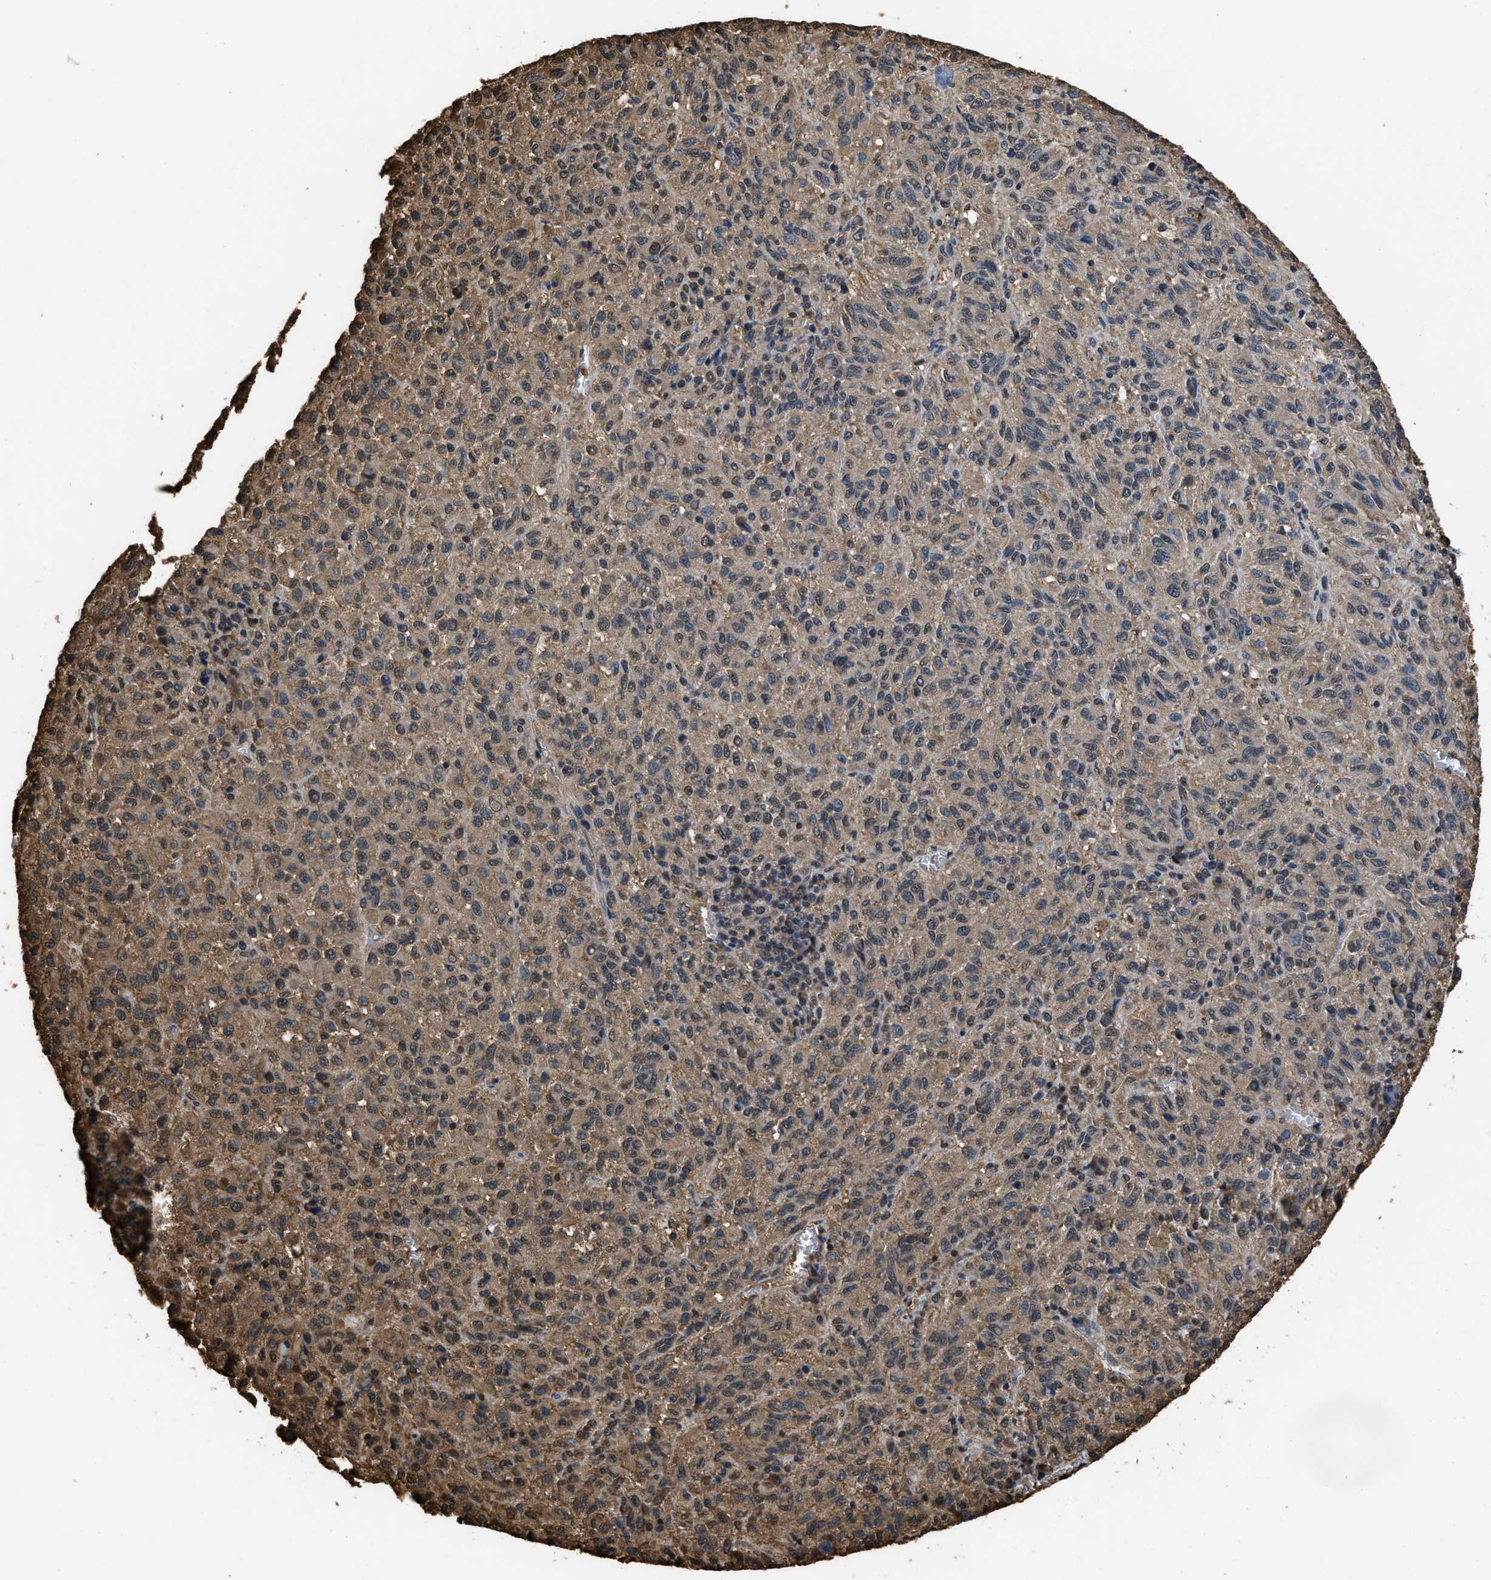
{"staining": {"intensity": "moderate", "quantity": "25%-75%", "location": "cytoplasmic/membranous"}, "tissue": "melanoma", "cell_type": "Tumor cells", "image_type": "cancer", "snomed": [{"axis": "morphology", "description": "Malignant melanoma, Metastatic site"}, {"axis": "topography", "description": "Lung"}], "caption": "Tumor cells reveal medium levels of moderate cytoplasmic/membranous staining in approximately 25%-75% of cells in melanoma. The staining was performed using DAB (3,3'-diaminobenzidine), with brown indicating positive protein expression. Nuclei are stained blue with hematoxylin.", "gene": "FNTA", "patient": {"sex": "male", "age": 64}}